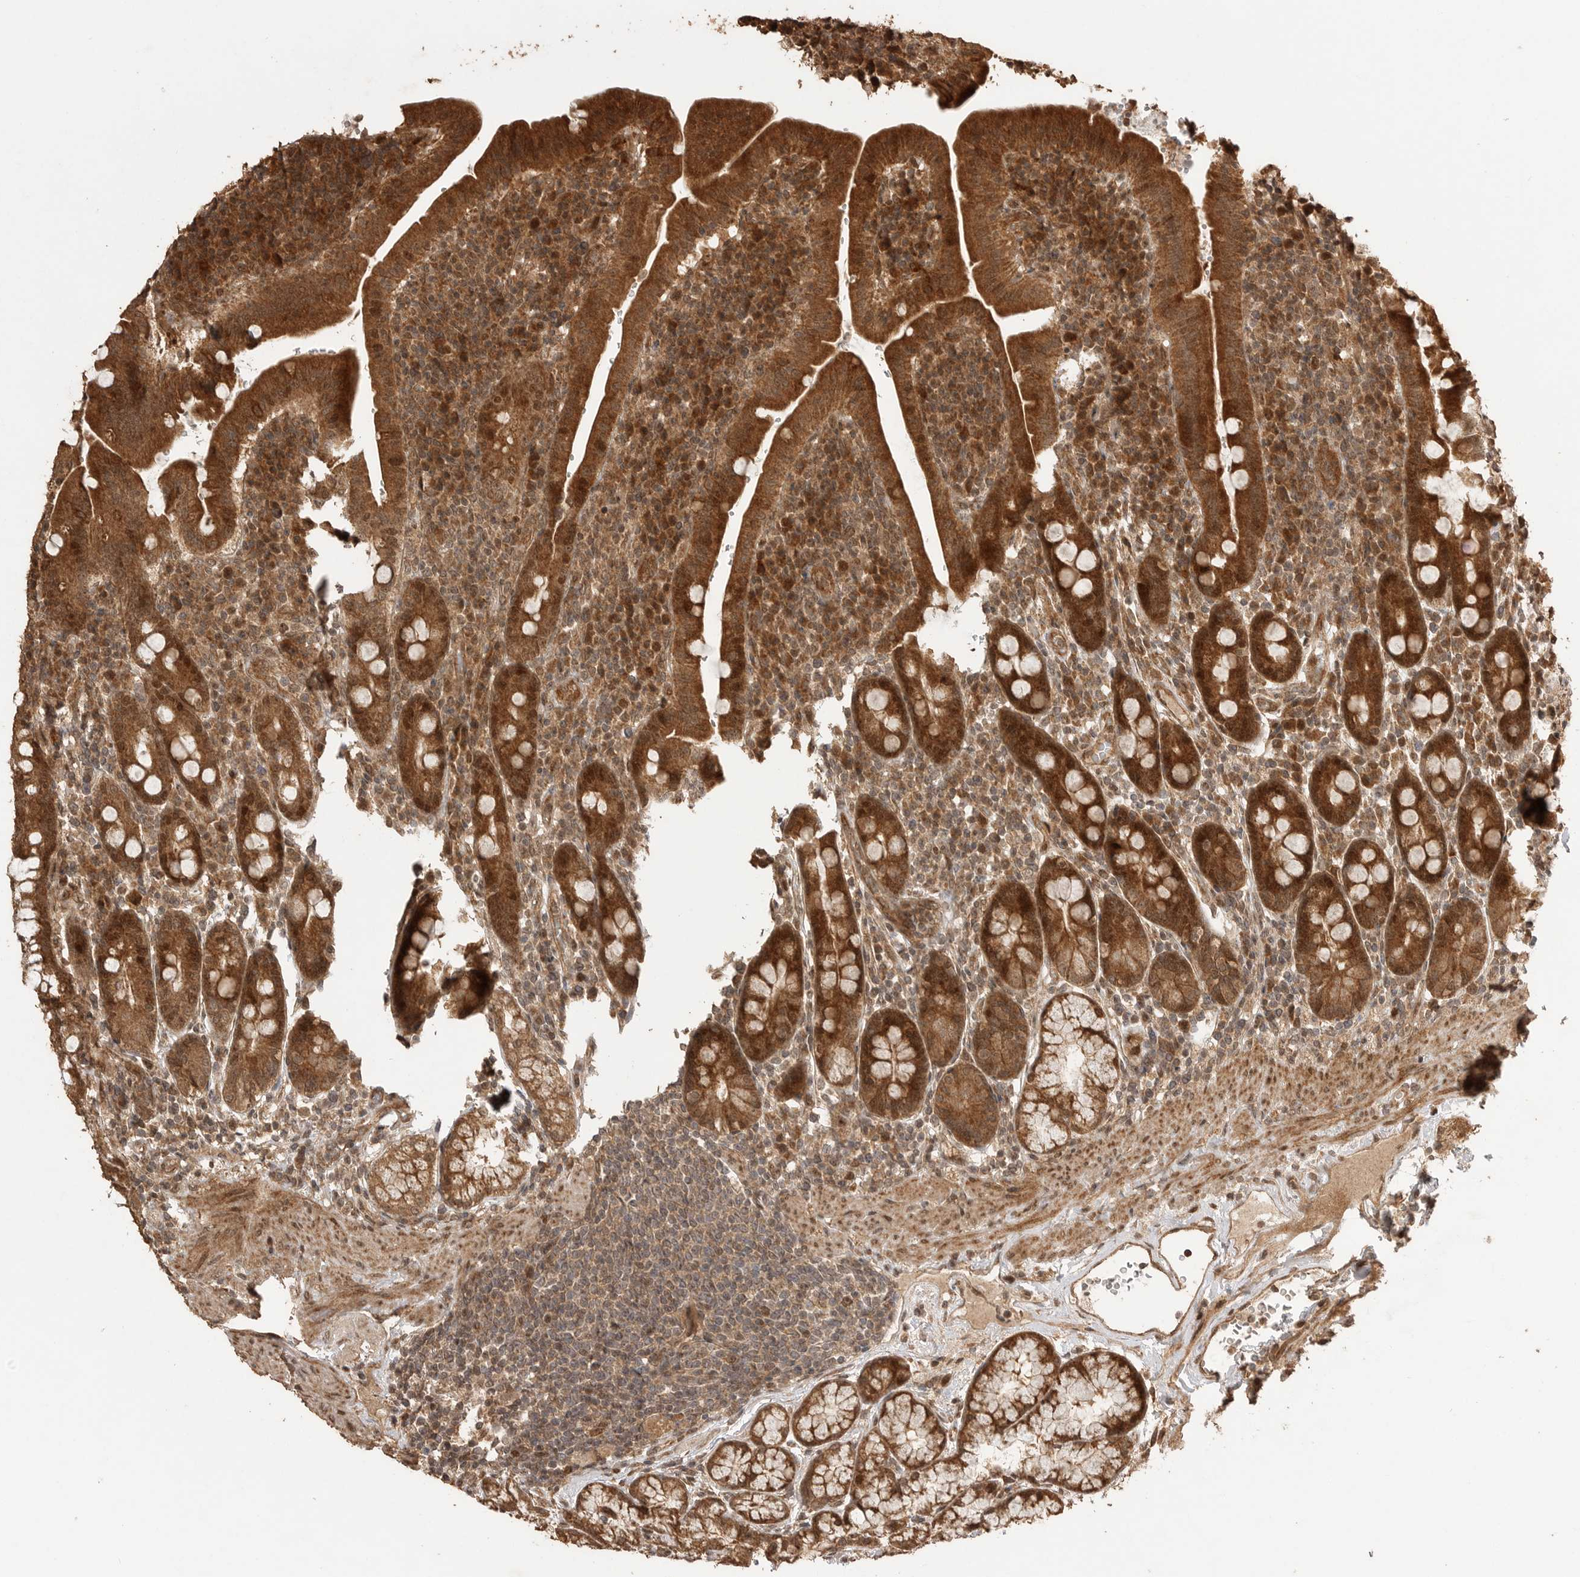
{"staining": {"intensity": "strong", "quantity": ">75%", "location": "cytoplasmic/membranous,nuclear"}, "tissue": "duodenum", "cell_type": "Glandular cells", "image_type": "normal", "snomed": [{"axis": "morphology", "description": "Normal tissue, NOS"}, {"axis": "morphology", "description": "Adenocarcinoma, NOS"}, {"axis": "topography", "description": "Pancreas"}, {"axis": "topography", "description": "Duodenum"}], "caption": "A high amount of strong cytoplasmic/membranous,nuclear expression is seen in approximately >75% of glandular cells in normal duodenum. (DAB = brown stain, brightfield microscopy at high magnification).", "gene": "BOC", "patient": {"sex": "male", "age": 50}}